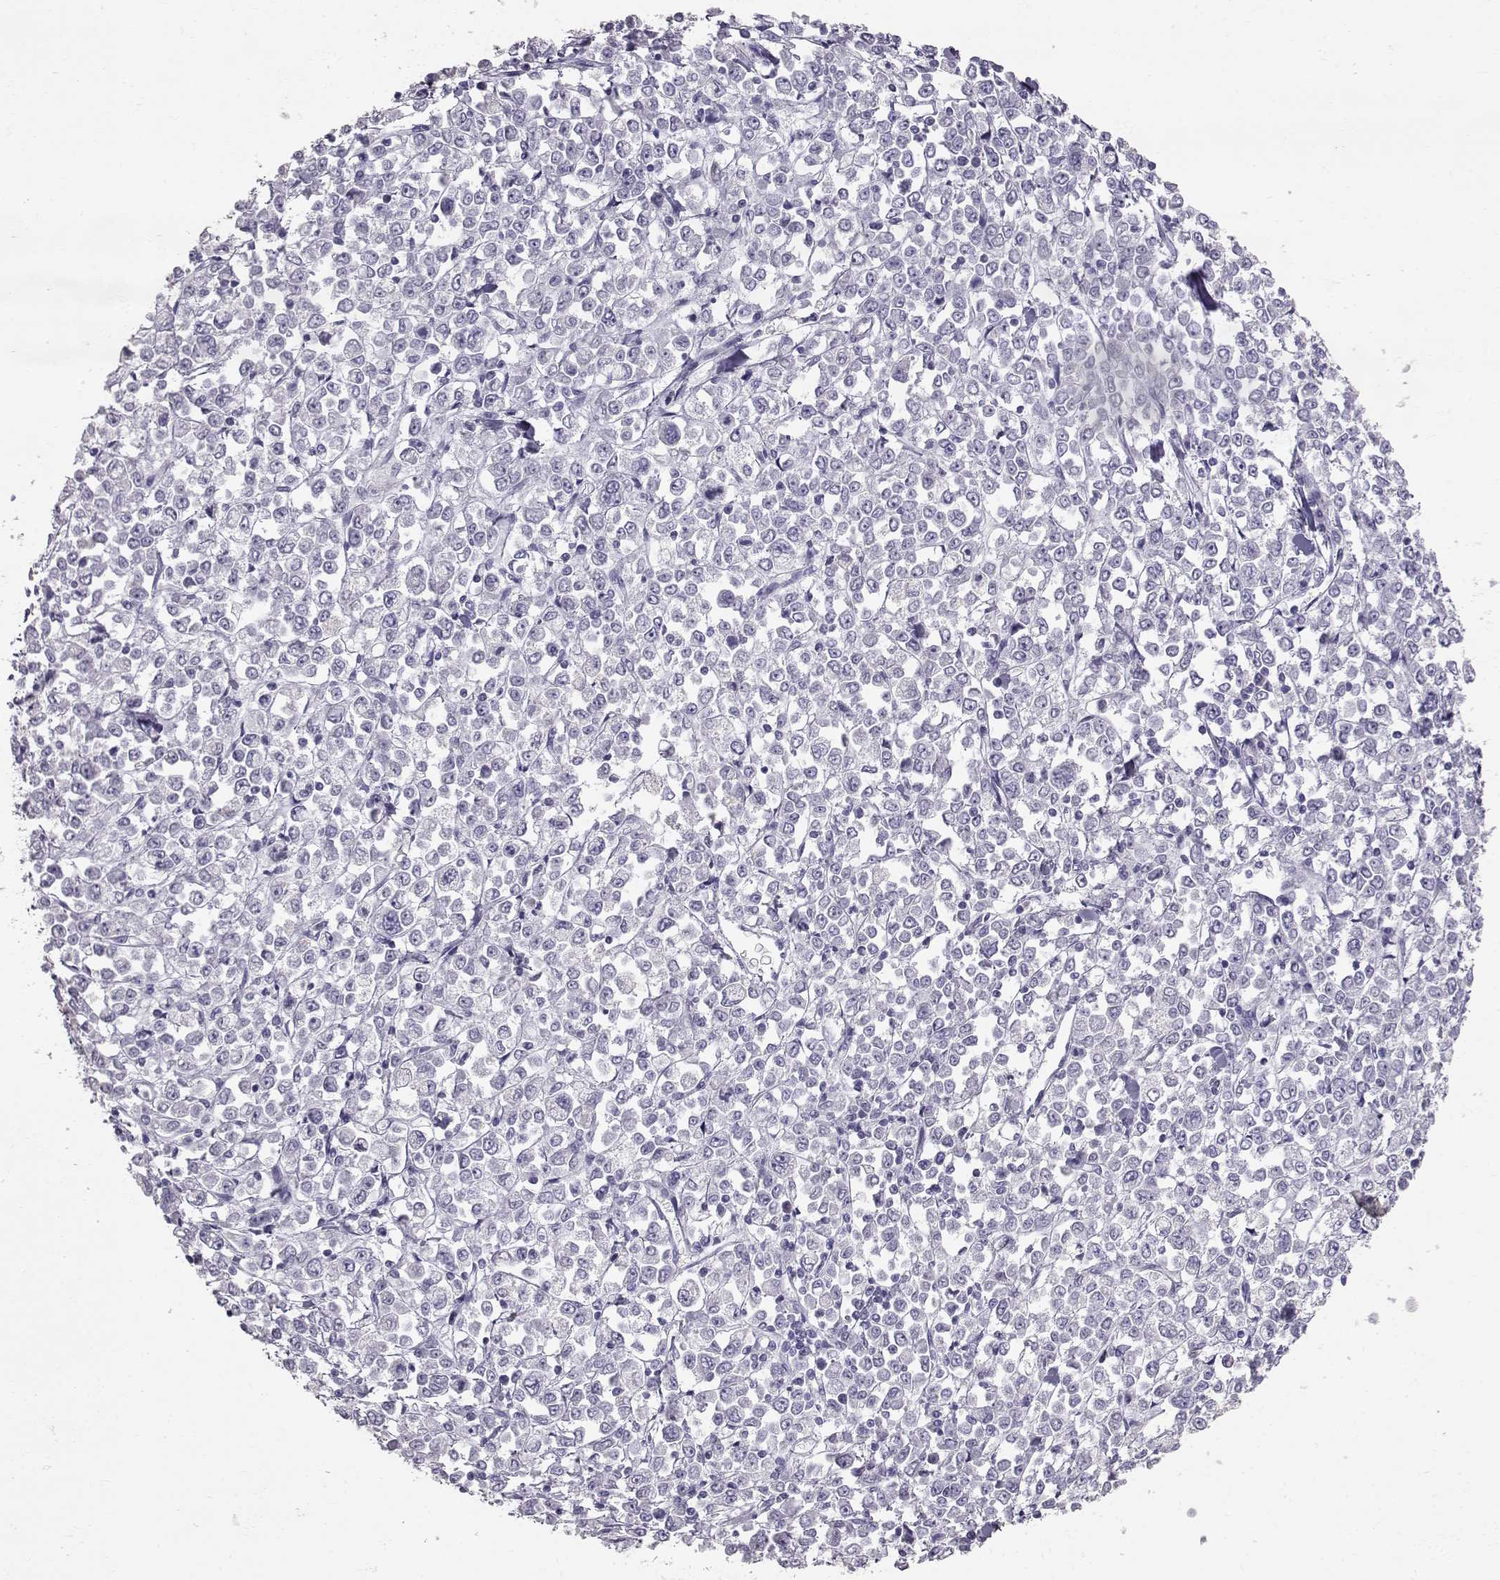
{"staining": {"intensity": "negative", "quantity": "none", "location": "none"}, "tissue": "stomach cancer", "cell_type": "Tumor cells", "image_type": "cancer", "snomed": [{"axis": "morphology", "description": "Adenocarcinoma, NOS"}, {"axis": "topography", "description": "Stomach, upper"}], "caption": "The immunohistochemistry (IHC) histopathology image has no significant positivity in tumor cells of stomach cancer tissue. The staining is performed using DAB brown chromogen with nuclei counter-stained in using hematoxylin.", "gene": "RD3", "patient": {"sex": "male", "age": 70}}